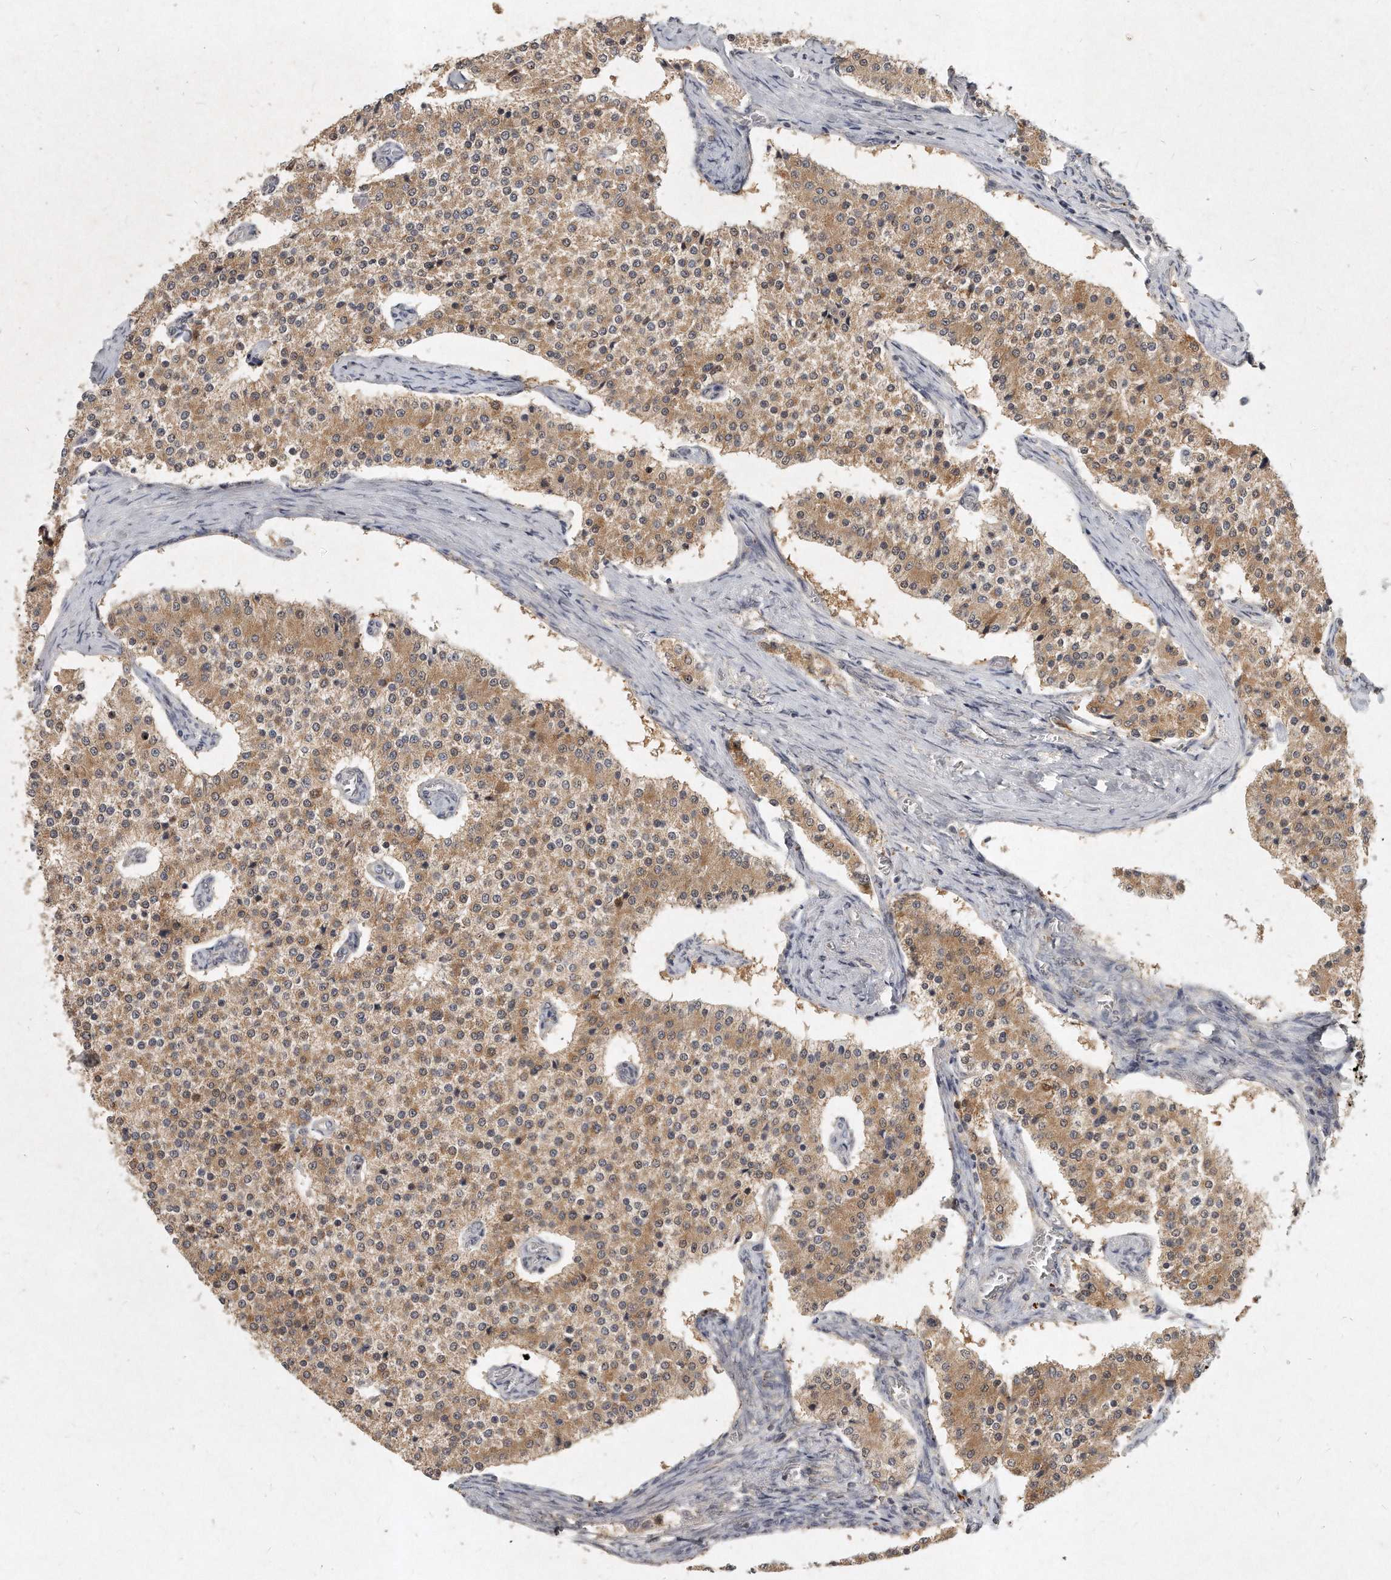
{"staining": {"intensity": "moderate", "quantity": ">75%", "location": "cytoplasmic/membranous"}, "tissue": "carcinoid", "cell_type": "Tumor cells", "image_type": "cancer", "snomed": [{"axis": "morphology", "description": "Carcinoid, malignant, NOS"}, {"axis": "topography", "description": "Colon"}], "caption": "Moderate cytoplasmic/membranous expression is seen in about >75% of tumor cells in malignant carcinoid.", "gene": "LGALS8", "patient": {"sex": "female", "age": 52}}